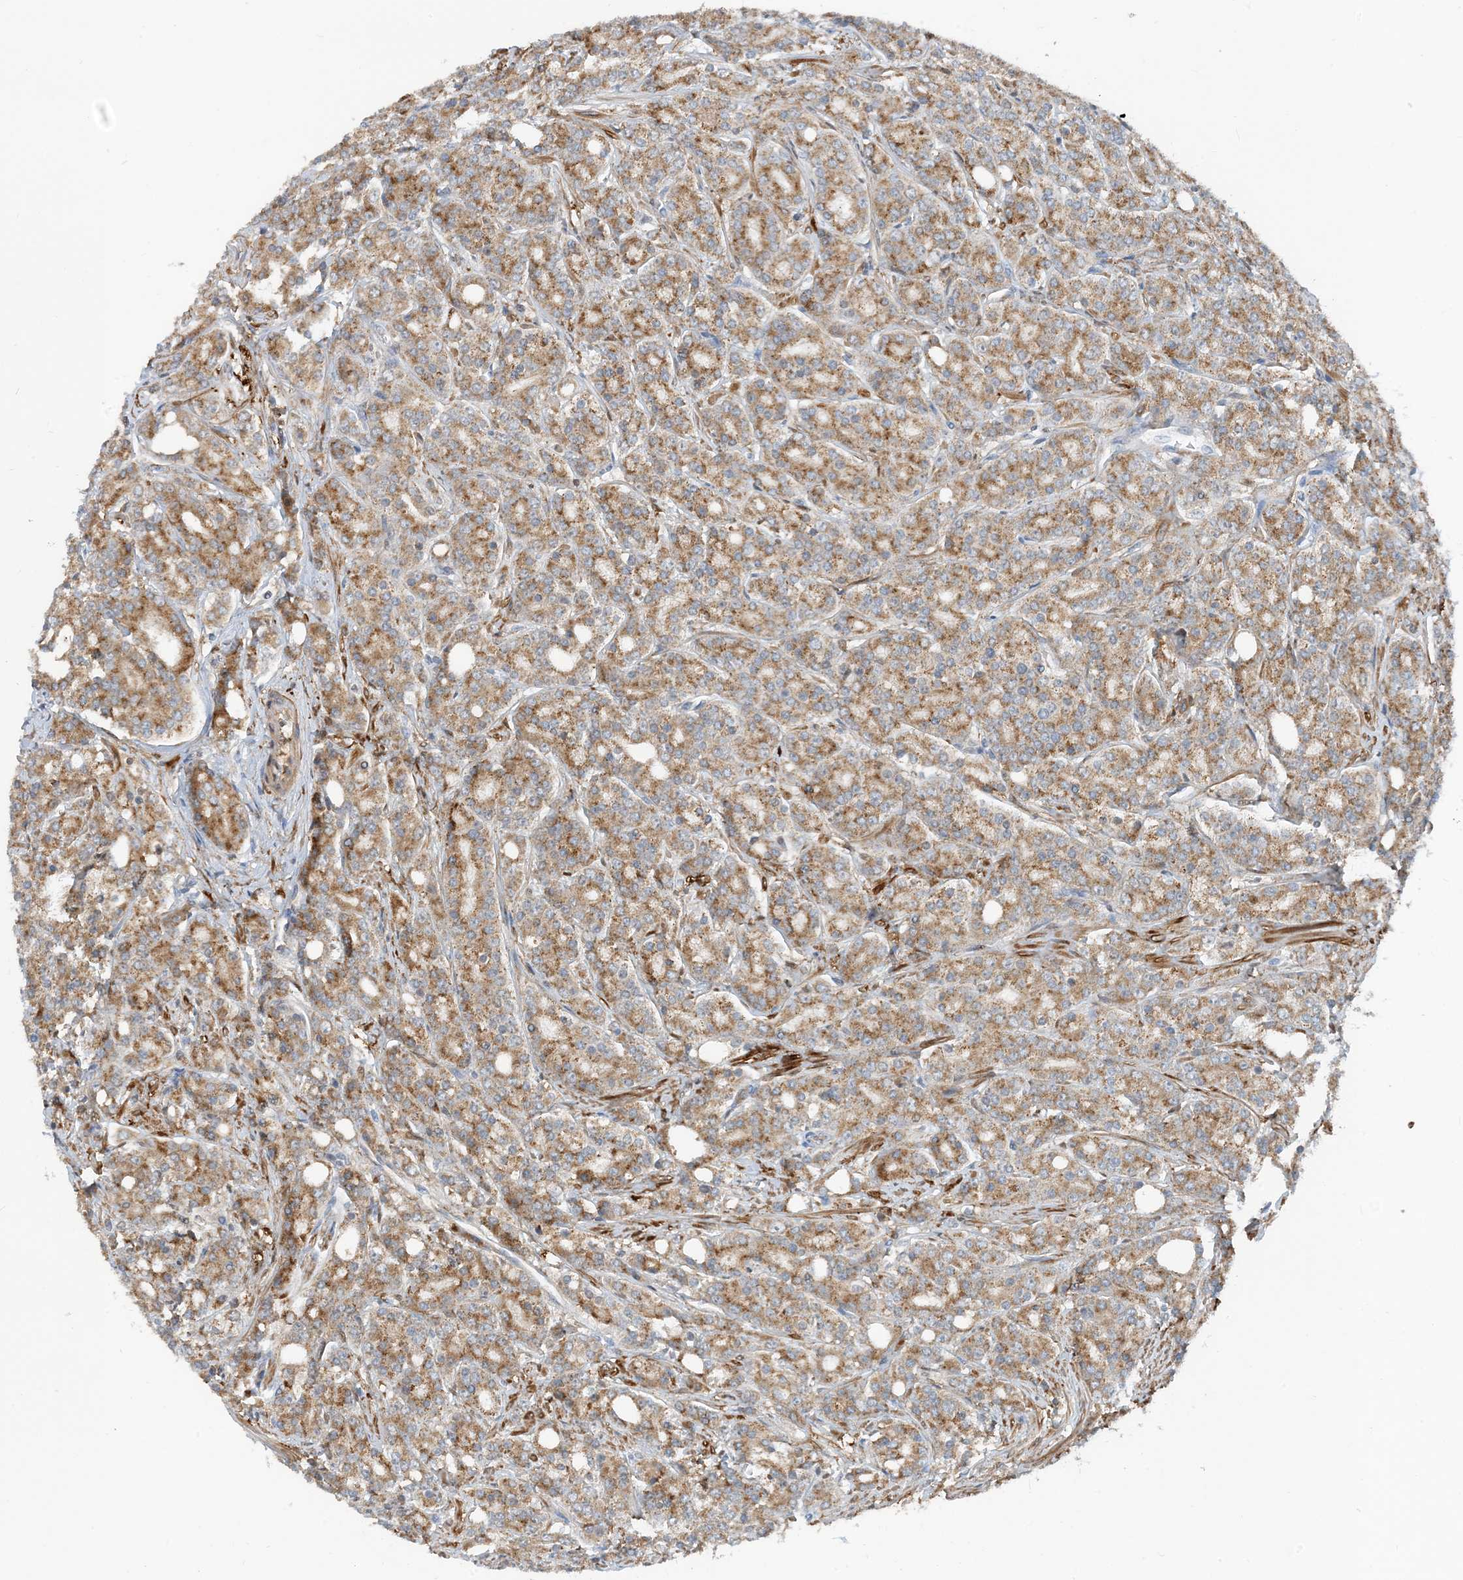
{"staining": {"intensity": "moderate", "quantity": ">75%", "location": "cytoplasmic/membranous"}, "tissue": "prostate cancer", "cell_type": "Tumor cells", "image_type": "cancer", "snomed": [{"axis": "morphology", "description": "Adenocarcinoma, High grade"}, {"axis": "topography", "description": "Prostate"}], "caption": "Immunohistochemical staining of high-grade adenocarcinoma (prostate) reveals medium levels of moderate cytoplasmic/membranous positivity in about >75% of tumor cells.", "gene": "EIF2A", "patient": {"sex": "male", "age": 62}}